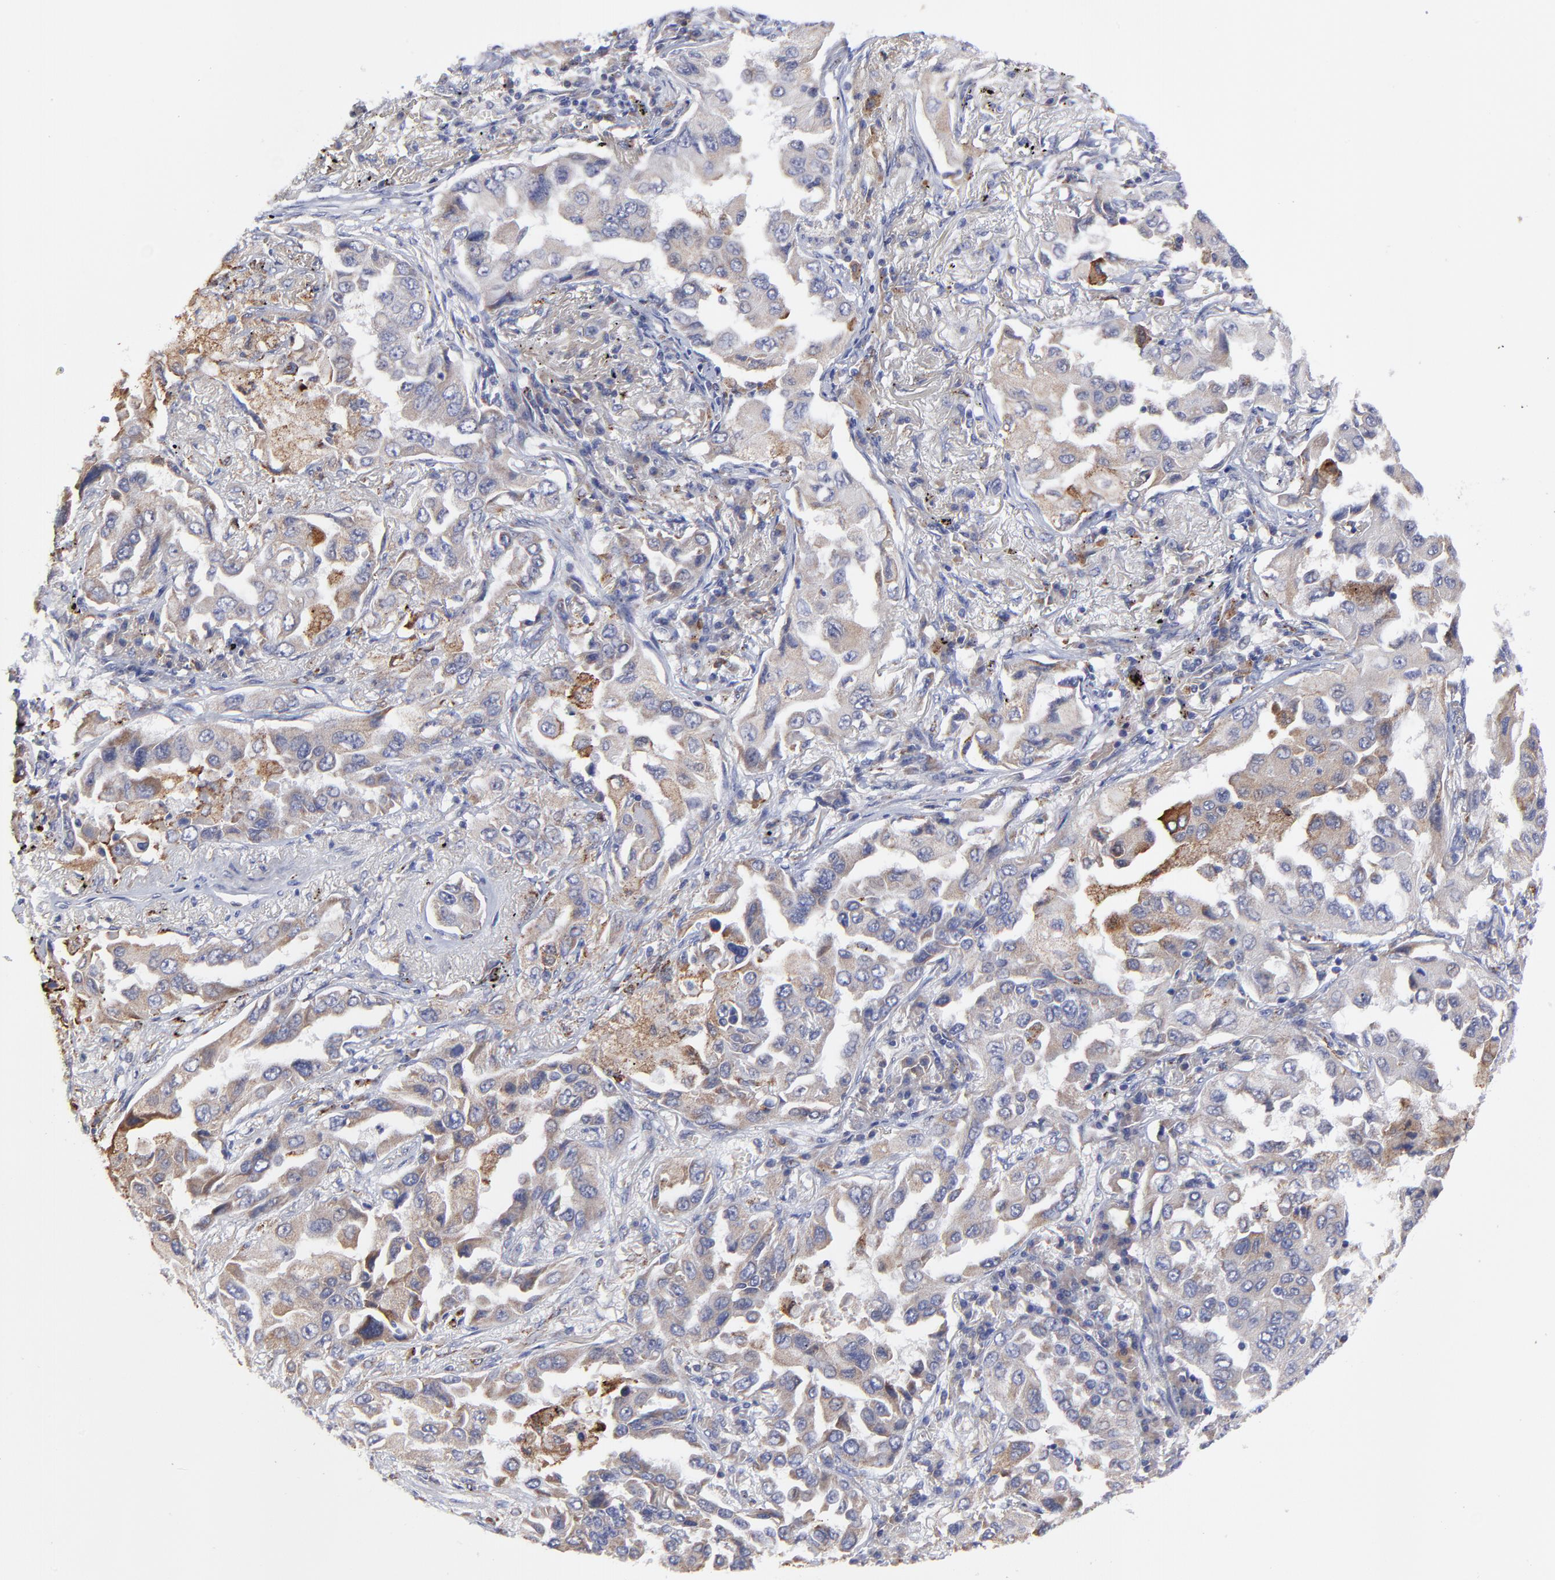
{"staining": {"intensity": "weak", "quantity": "<25%", "location": "cytoplasmic/membranous"}, "tissue": "lung cancer", "cell_type": "Tumor cells", "image_type": "cancer", "snomed": [{"axis": "morphology", "description": "Adenocarcinoma, NOS"}, {"axis": "topography", "description": "Lung"}], "caption": "DAB (3,3'-diaminobenzidine) immunohistochemical staining of human lung adenocarcinoma demonstrates no significant expression in tumor cells. (IHC, brightfield microscopy, high magnification).", "gene": "GCSAM", "patient": {"sex": "female", "age": 65}}